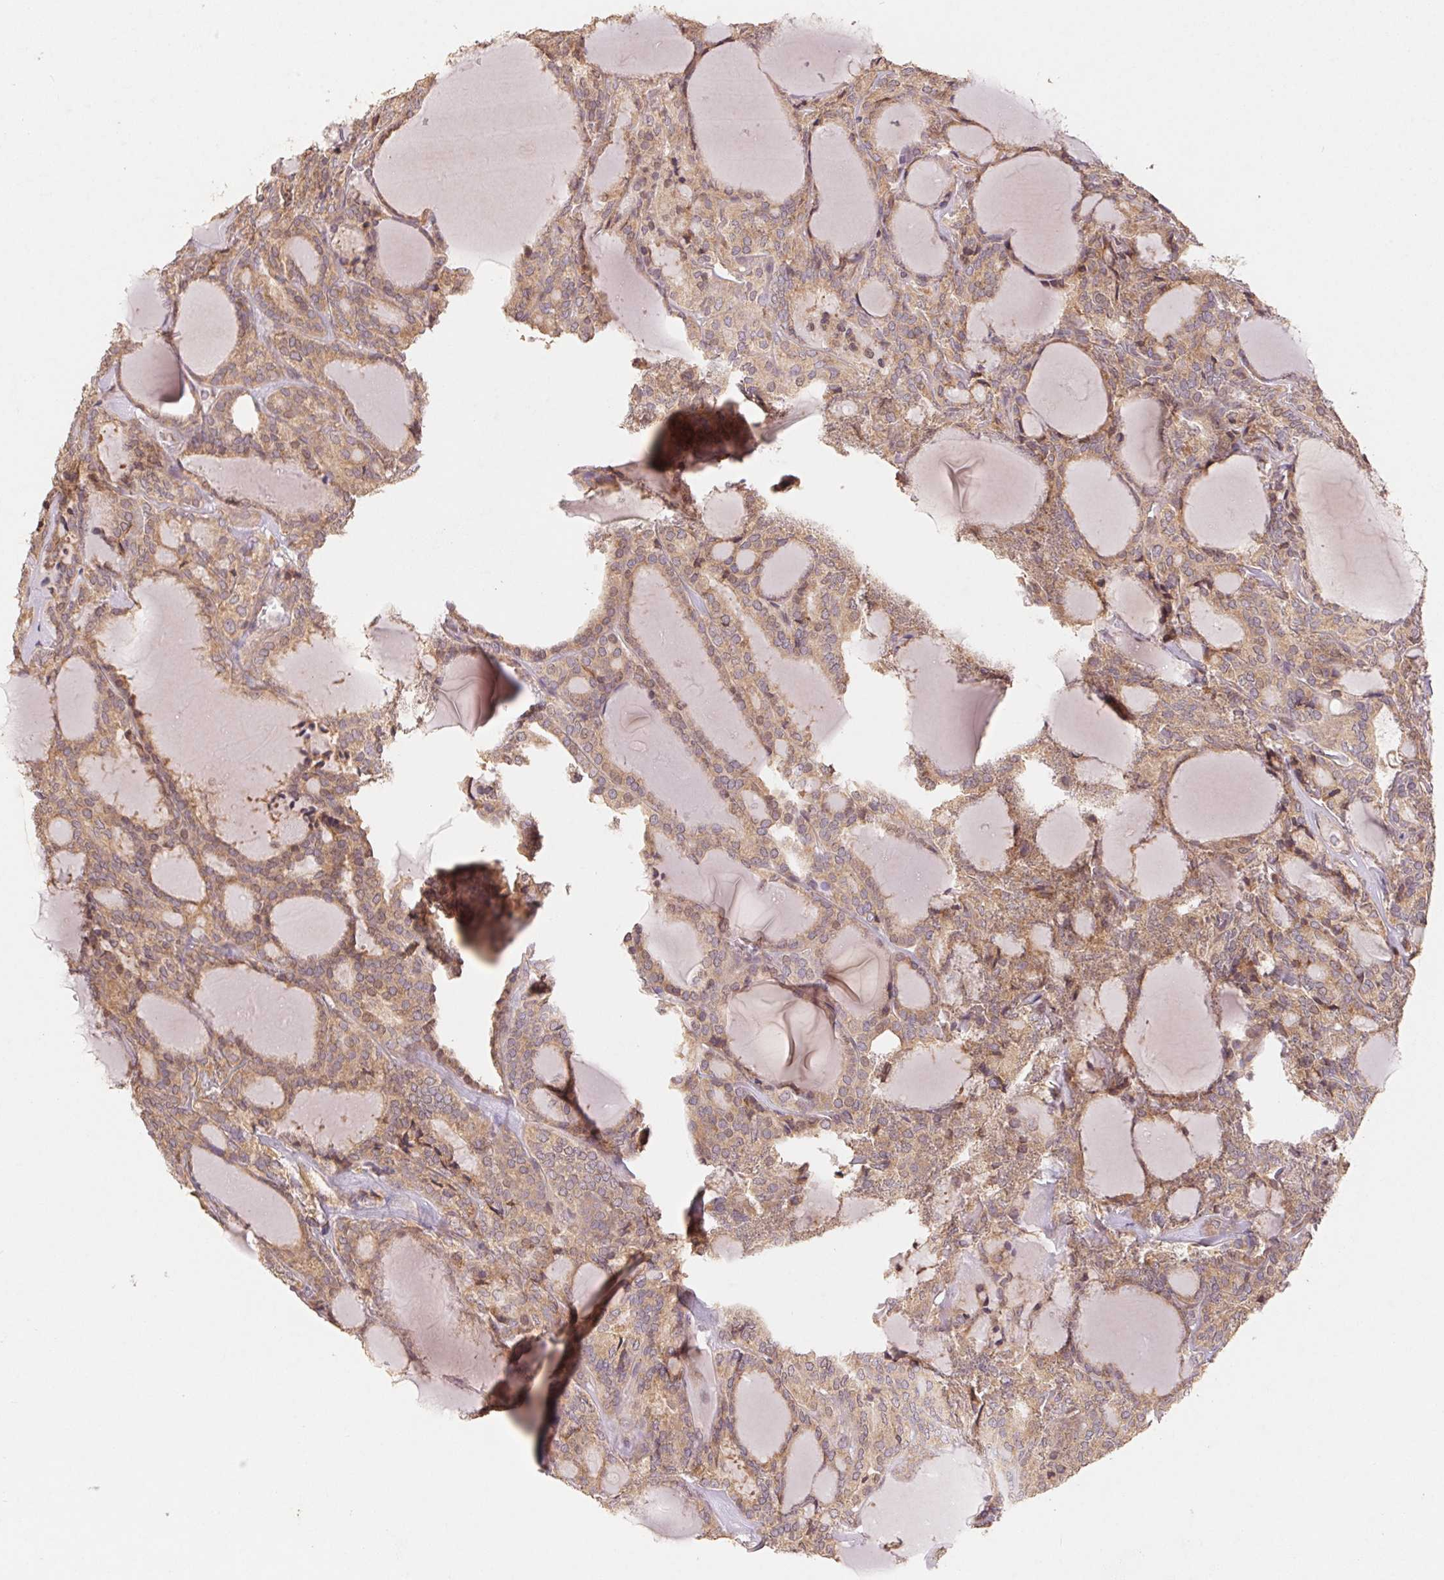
{"staining": {"intensity": "moderate", "quantity": ">75%", "location": "cytoplasmic/membranous"}, "tissue": "thyroid cancer", "cell_type": "Tumor cells", "image_type": "cancer", "snomed": [{"axis": "morphology", "description": "Follicular adenoma carcinoma, NOS"}, {"axis": "topography", "description": "Thyroid gland"}], "caption": "A brown stain shows moderate cytoplasmic/membranous expression of a protein in human thyroid cancer (follicular adenoma carcinoma) tumor cells.", "gene": "RPL27A", "patient": {"sex": "male", "age": 74}}